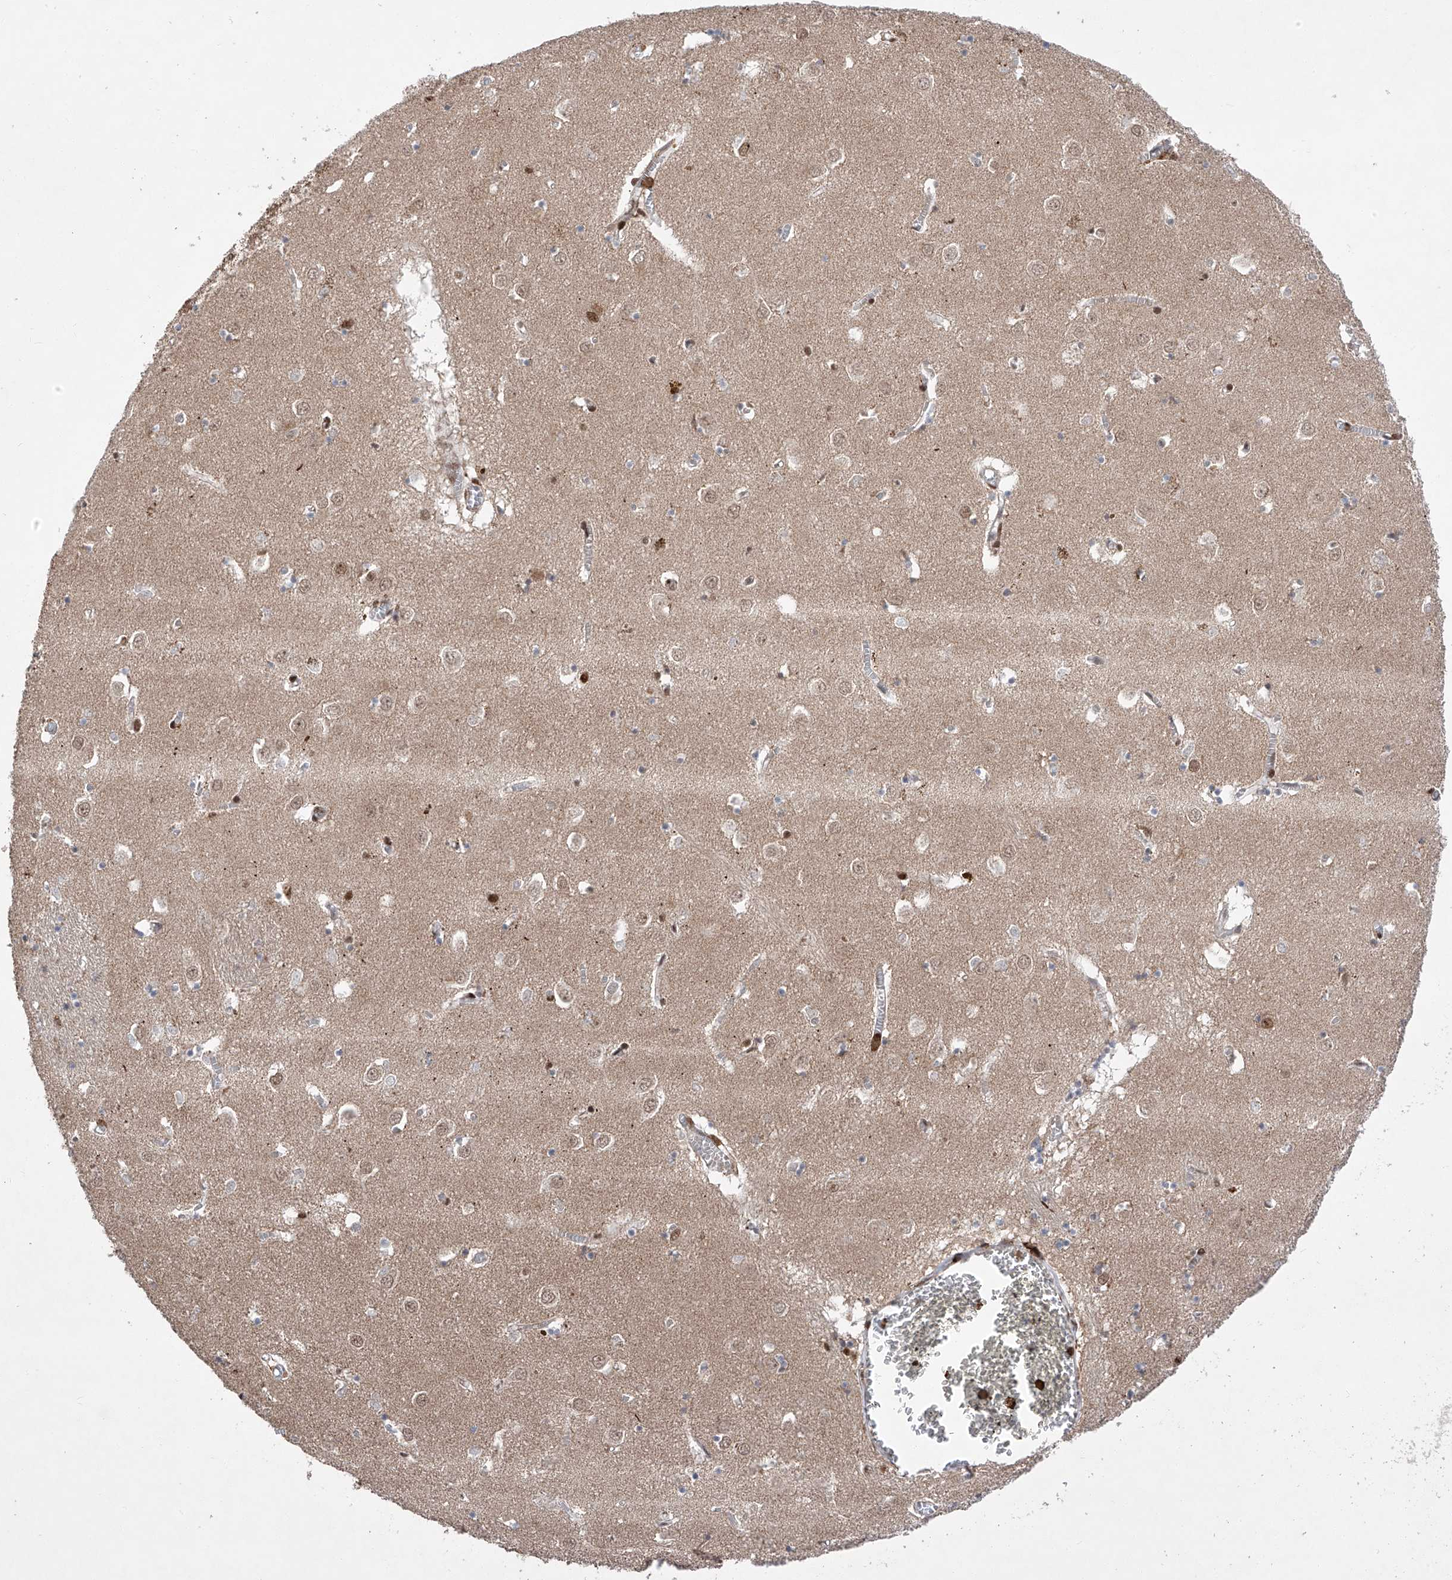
{"staining": {"intensity": "strong", "quantity": "<25%", "location": "nuclear"}, "tissue": "caudate", "cell_type": "Glial cells", "image_type": "normal", "snomed": [{"axis": "morphology", "description": "Normal tissue, NOS"}, {"axis": "topography", "description": "Lateral ventricle wall"}], "caption": "Protein staining of benign caudate demonstrates strong nuclear staining in about <25% of glial cells. The protein is shown in brown color, while the nuclei are stained blue.", "gene": "ZNF280D", "patient": {"sex": "male", "age": 70}}